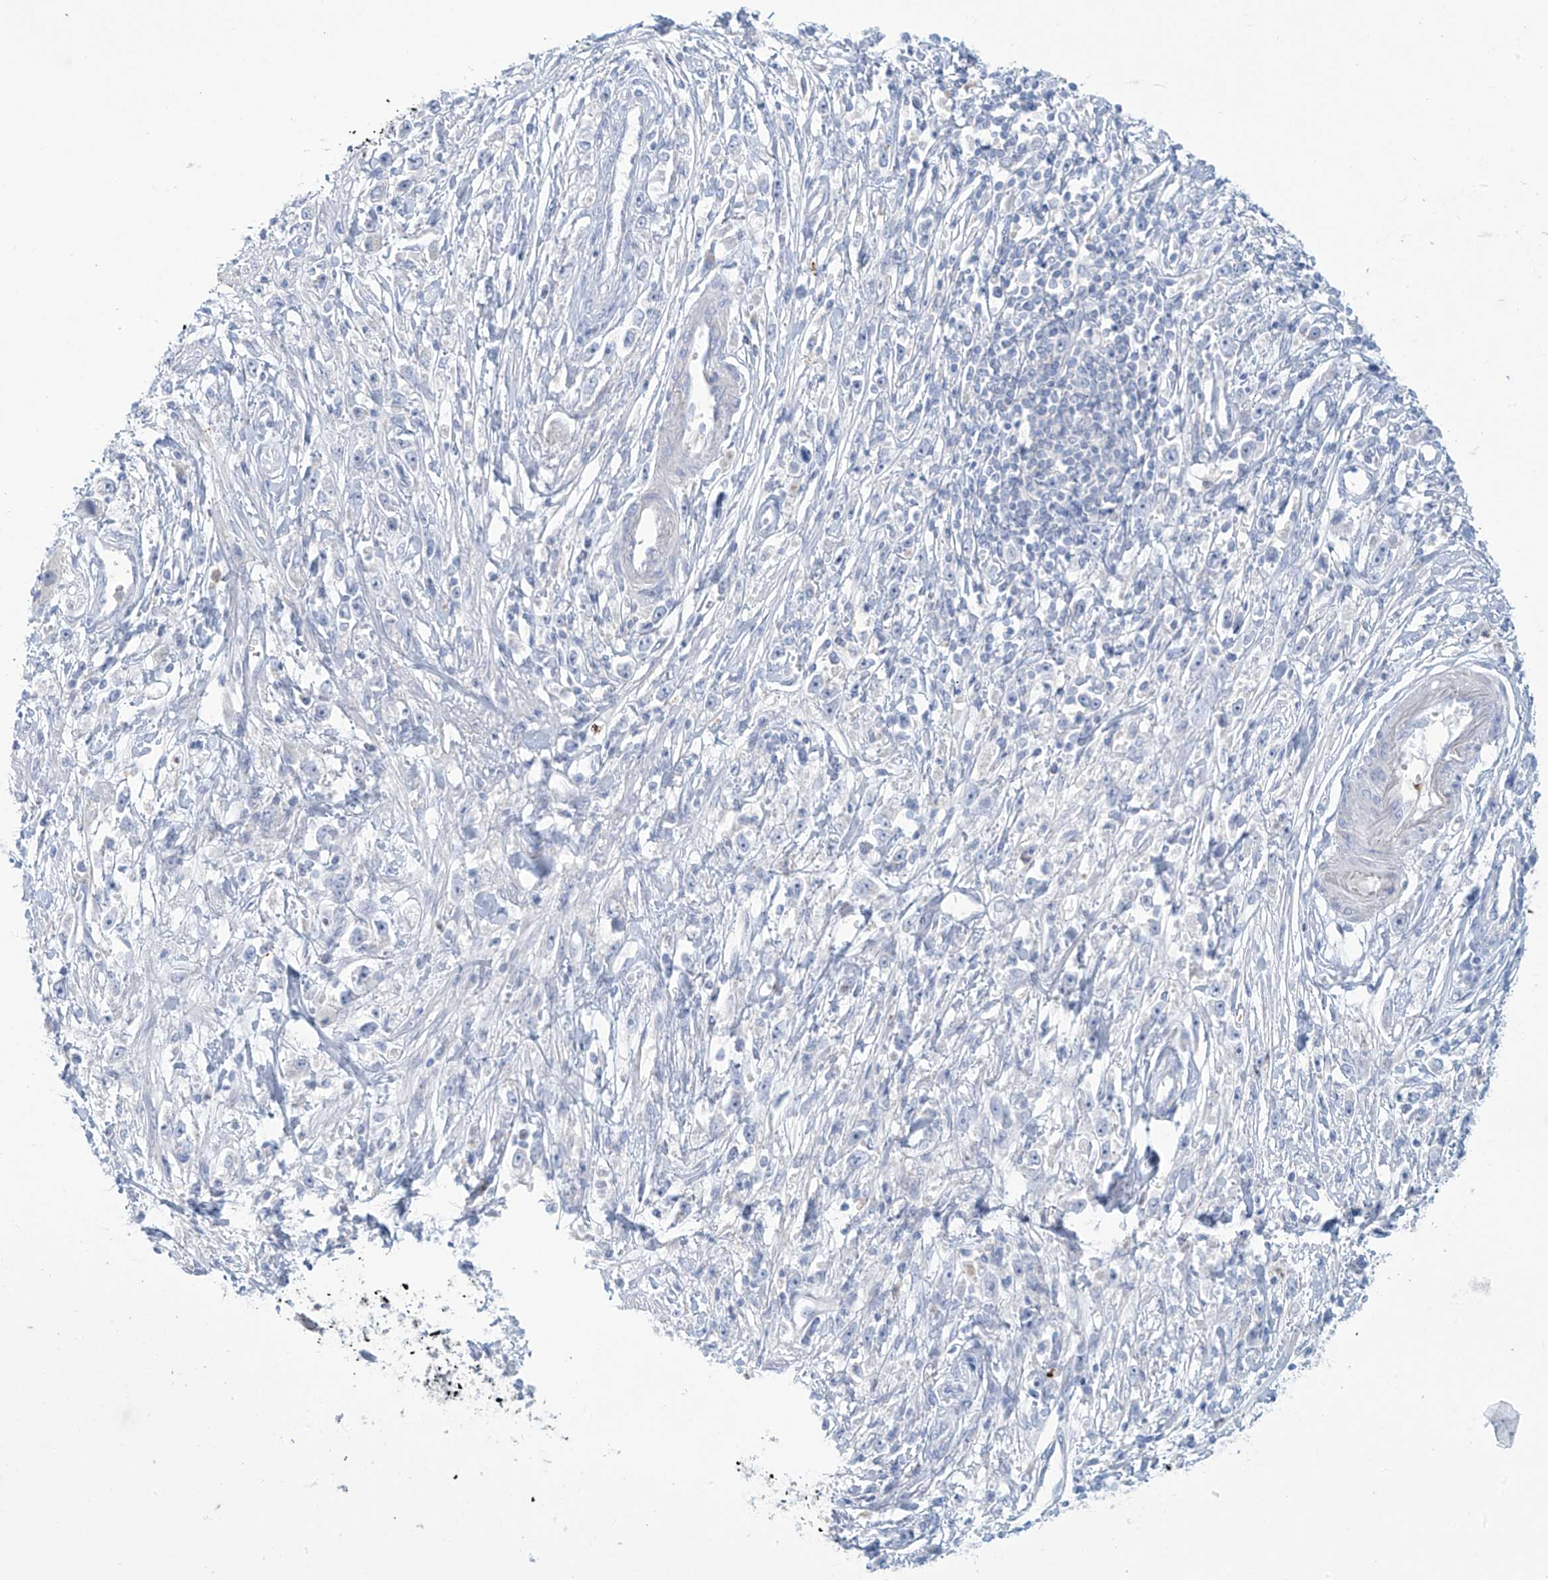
{"staining": {"intensity": "negative", "quantity": "none", "location": "none"}, "tissue": "stomach cancer", "cell_type": "Tumor cells", "image_type": "cancer", "snomed": [{"axis": "morphology", "description": "Adenocarcinoma, NOS"}, {"axis": "topography", "description": "Stomach"}], "caption": "IHC histopathology image of adenocarcinoma (stomach) stained for a protein (brown), which displays no expression in tumor cells. The staining is performed using DAB (3,3'-diaminobenzidine) brown chromogen with nuclei counter-stained in using hematoxylin.", "gene": "FABP2", "patient": {"sex": "female", "age": 59}}